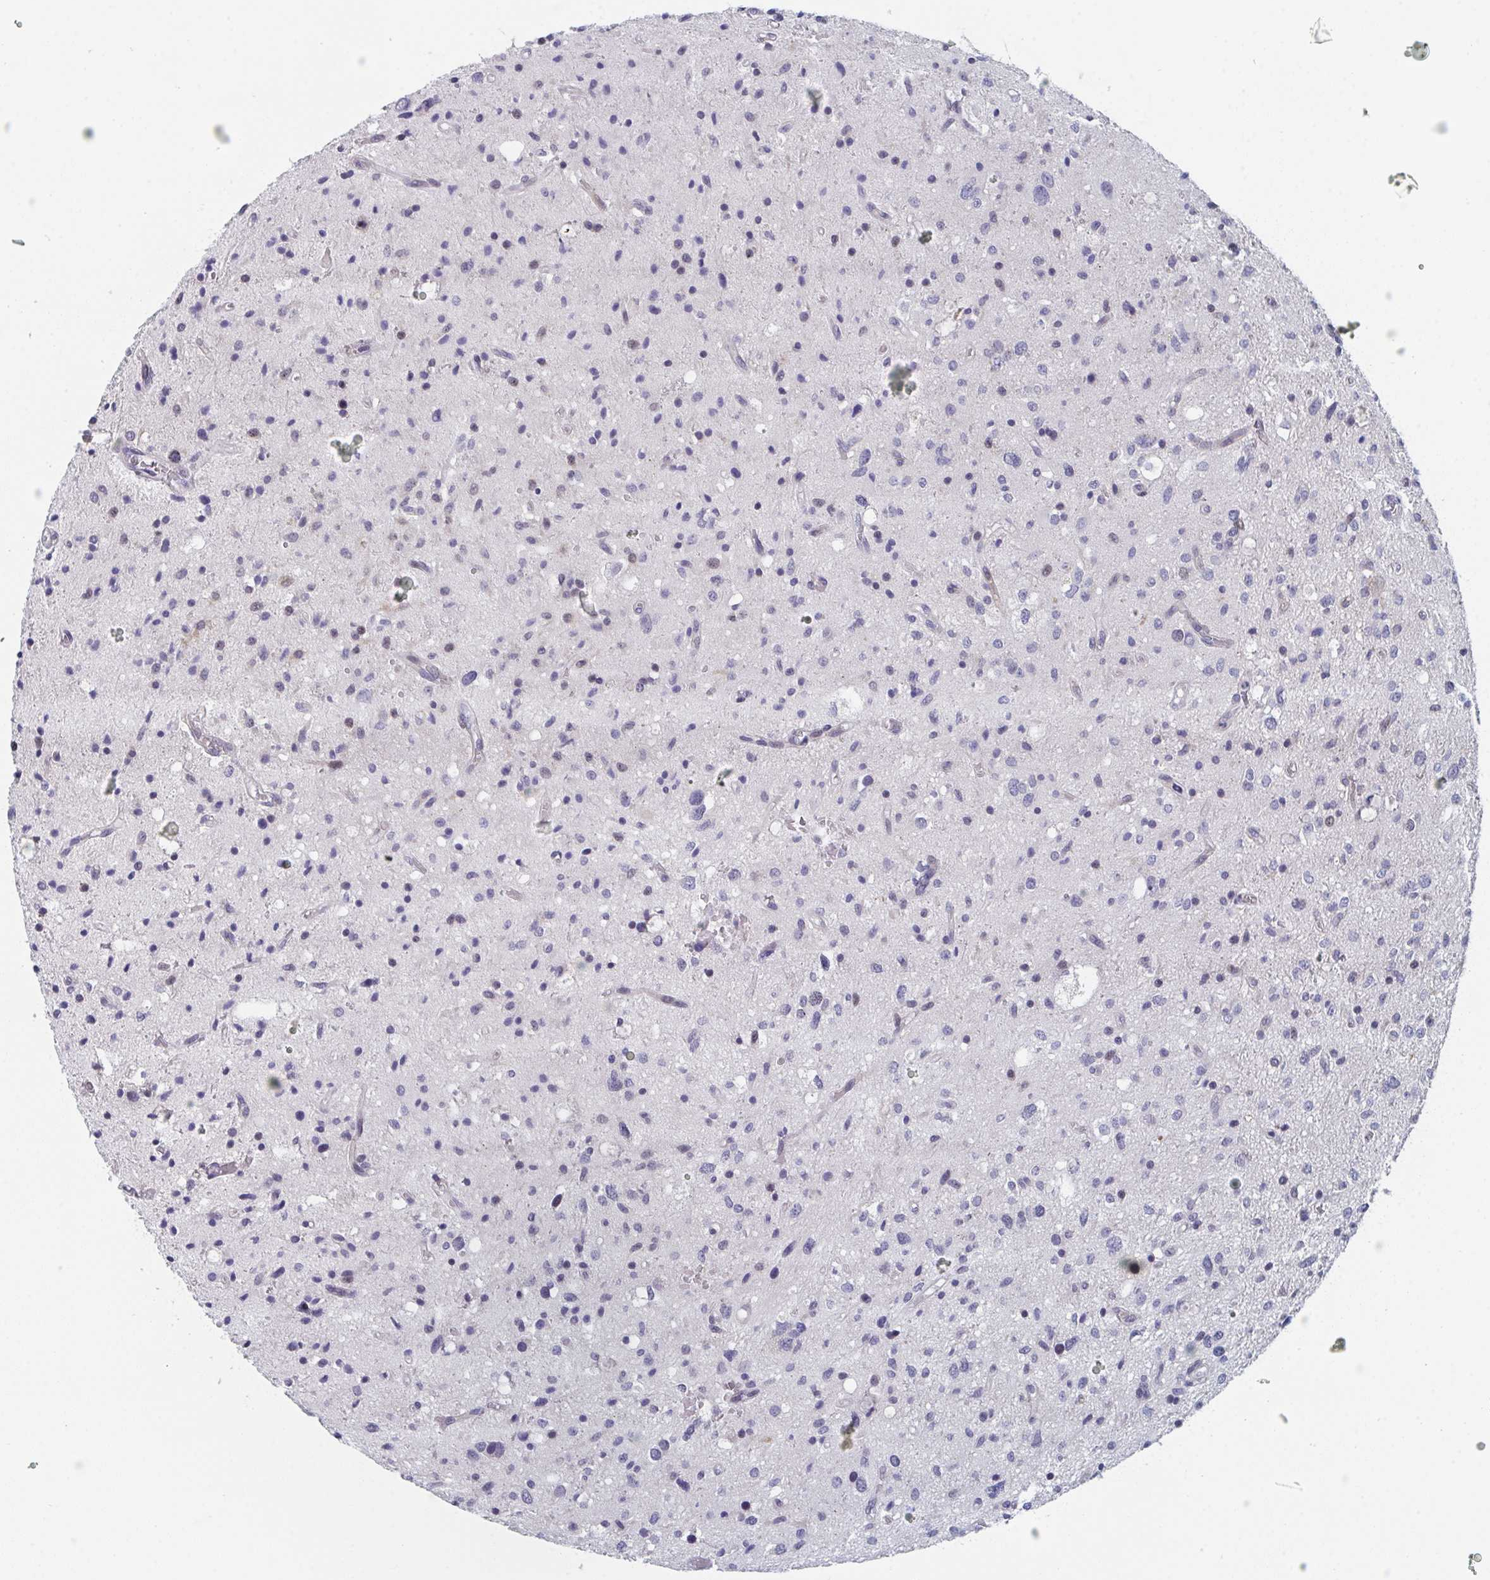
{"staining": {"intensity": "negative", "quantity": "none", "location": "none"}, "tissue": "glioma", "cell_type": "Tumor cells", "image_type": "cancer", "snomed": [{"axis": "morphology", "description": "Glioma, malignant, Low grade"}, {"axis": "topography", "description": "Brain"}], "caption": "Immunohistochemistry photomicrograph of malignant glioma (low-grade) stained for a protein (brown), which shows no positivity in tumor cells.", "gene": "CENPT", "patient": {"sex": "female", "age": 58}}